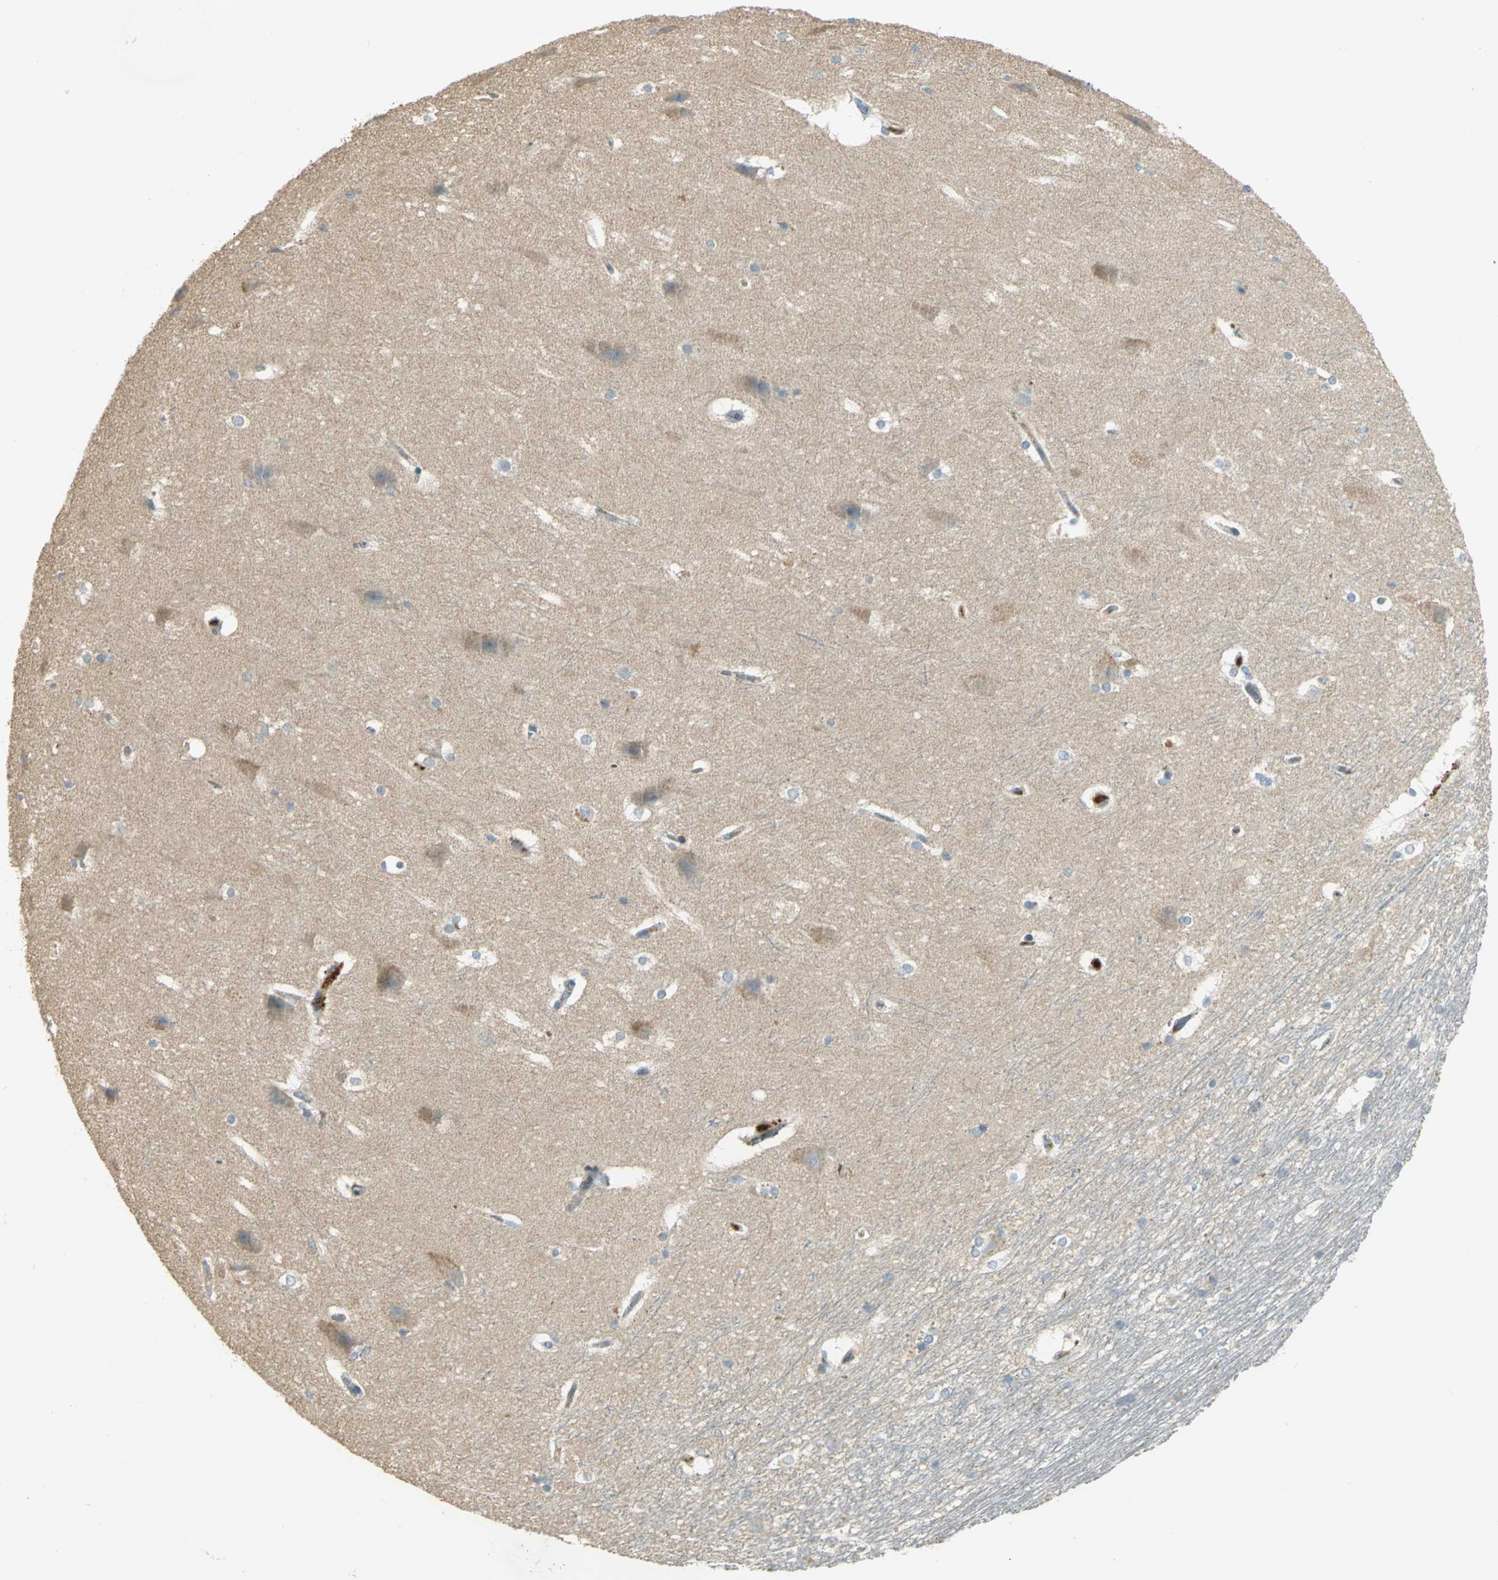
{"staining": {"intensity": "negative", "quantity": "none", "location": "none"}, "tissue": "hippocampus", "cell_type": "Glial cells", "image_type": "normal", "snomed": [{"axis": "morphology", "description": "Normal tissue, NOS"}, {"axis": "topography", "description": "Hippocampus"}], "caption": "Normal hippocampus was stained to show a protein in brown. There is no significant positivity in glial cells. (DAB (3,3'-diaminobenzidine) immunohistochemistry visualized using brightfield microscopy, high magnification).", "gene": "PROC", "patient": {"sex": "female", "age": 19}}